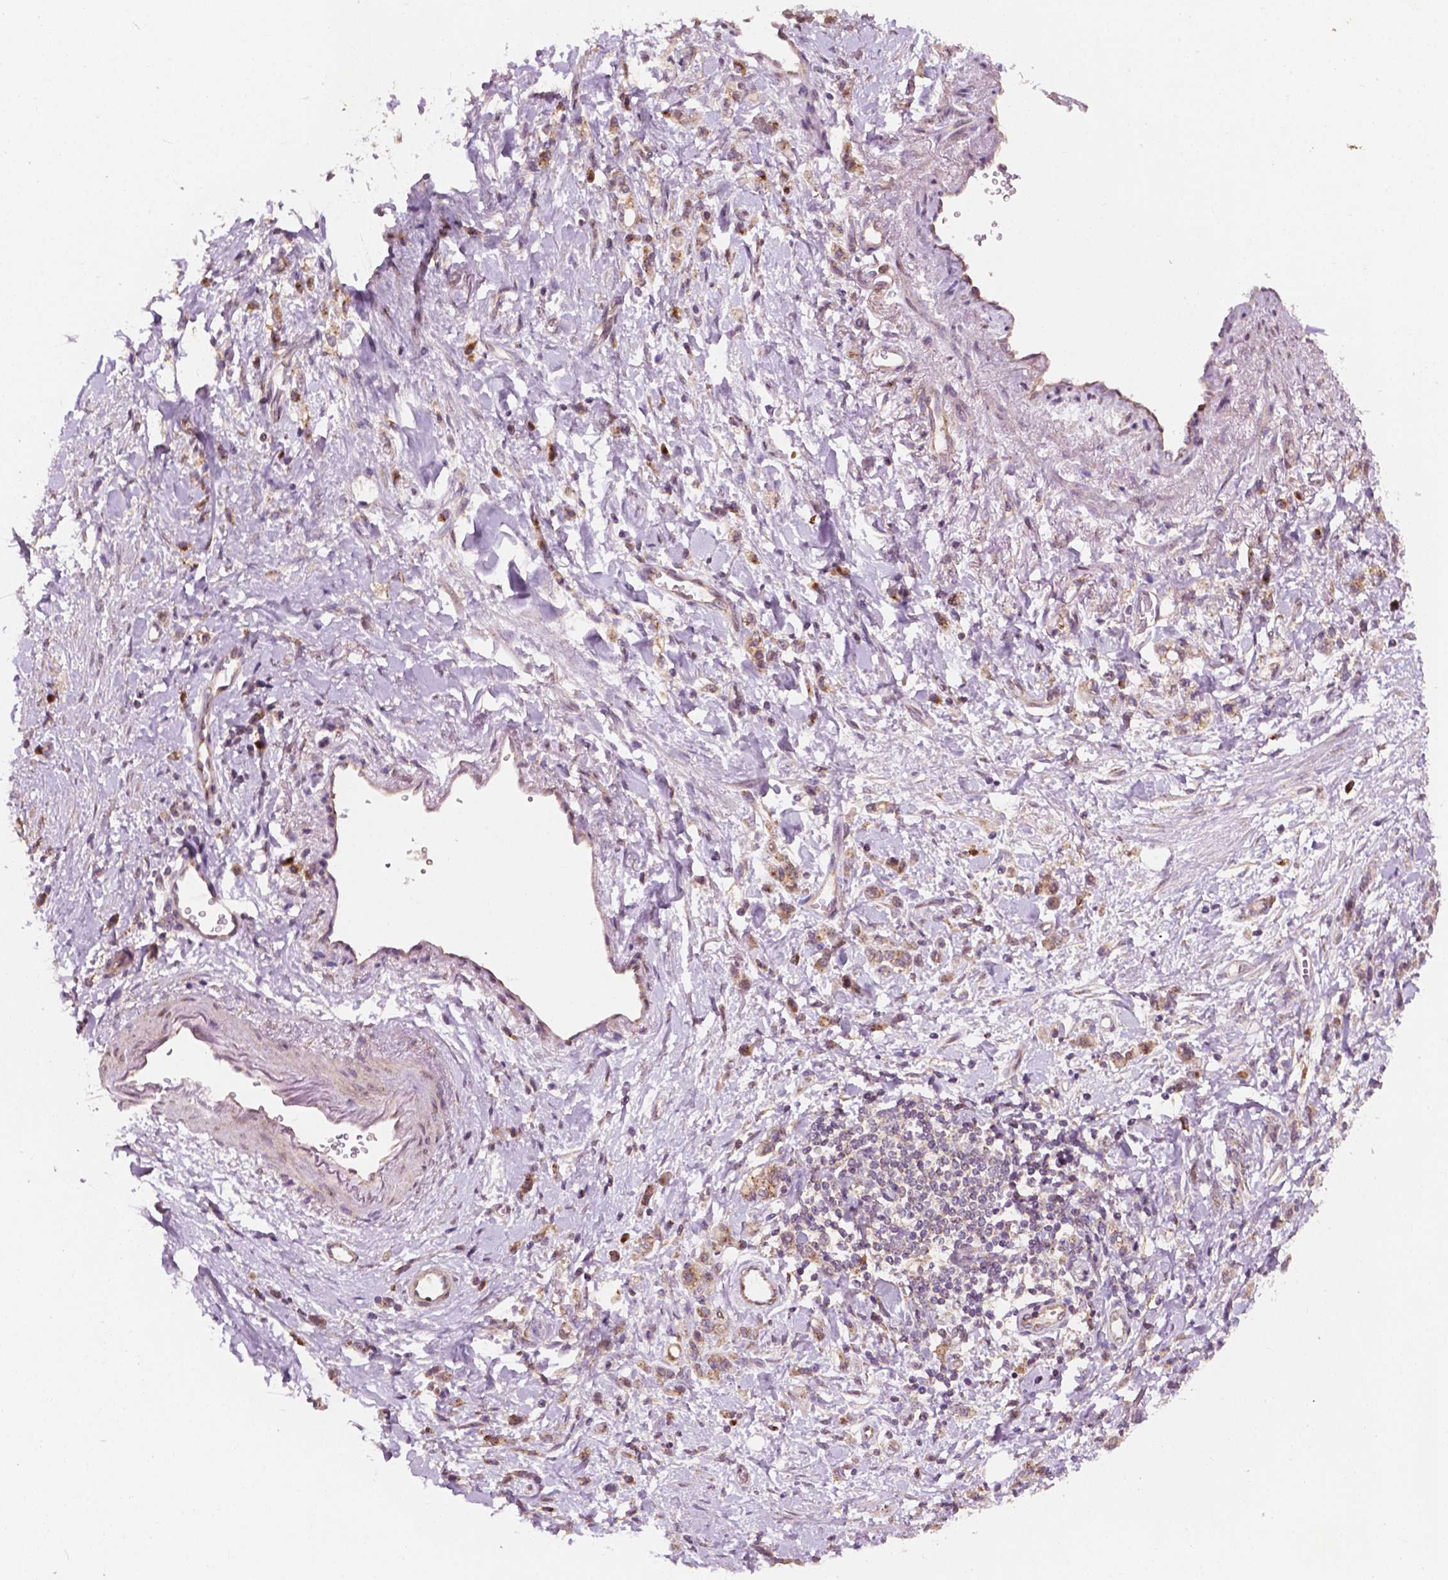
{"staining": {"intensity": "moderate", "quantity": ">75%", "location": "cytoplasmic/membranous"}, "tissue": "stomach cancer", "cell_type": "Tumor cells", "image_type": "cancer", "snomed": [{"axis": "morphology", "description": "Adenocarcinoma, NOS"}, {"axis": "topography", "description": "Stomach"}], "caption": "Moderate cytoplasmic/membranous positivity for a protein is appreciated in approximately >75% of tumor cells of stomach adenocarcinoma using IHC.", "gene": "EBAG9", "patient": {"sex": "male", "age": 77}}